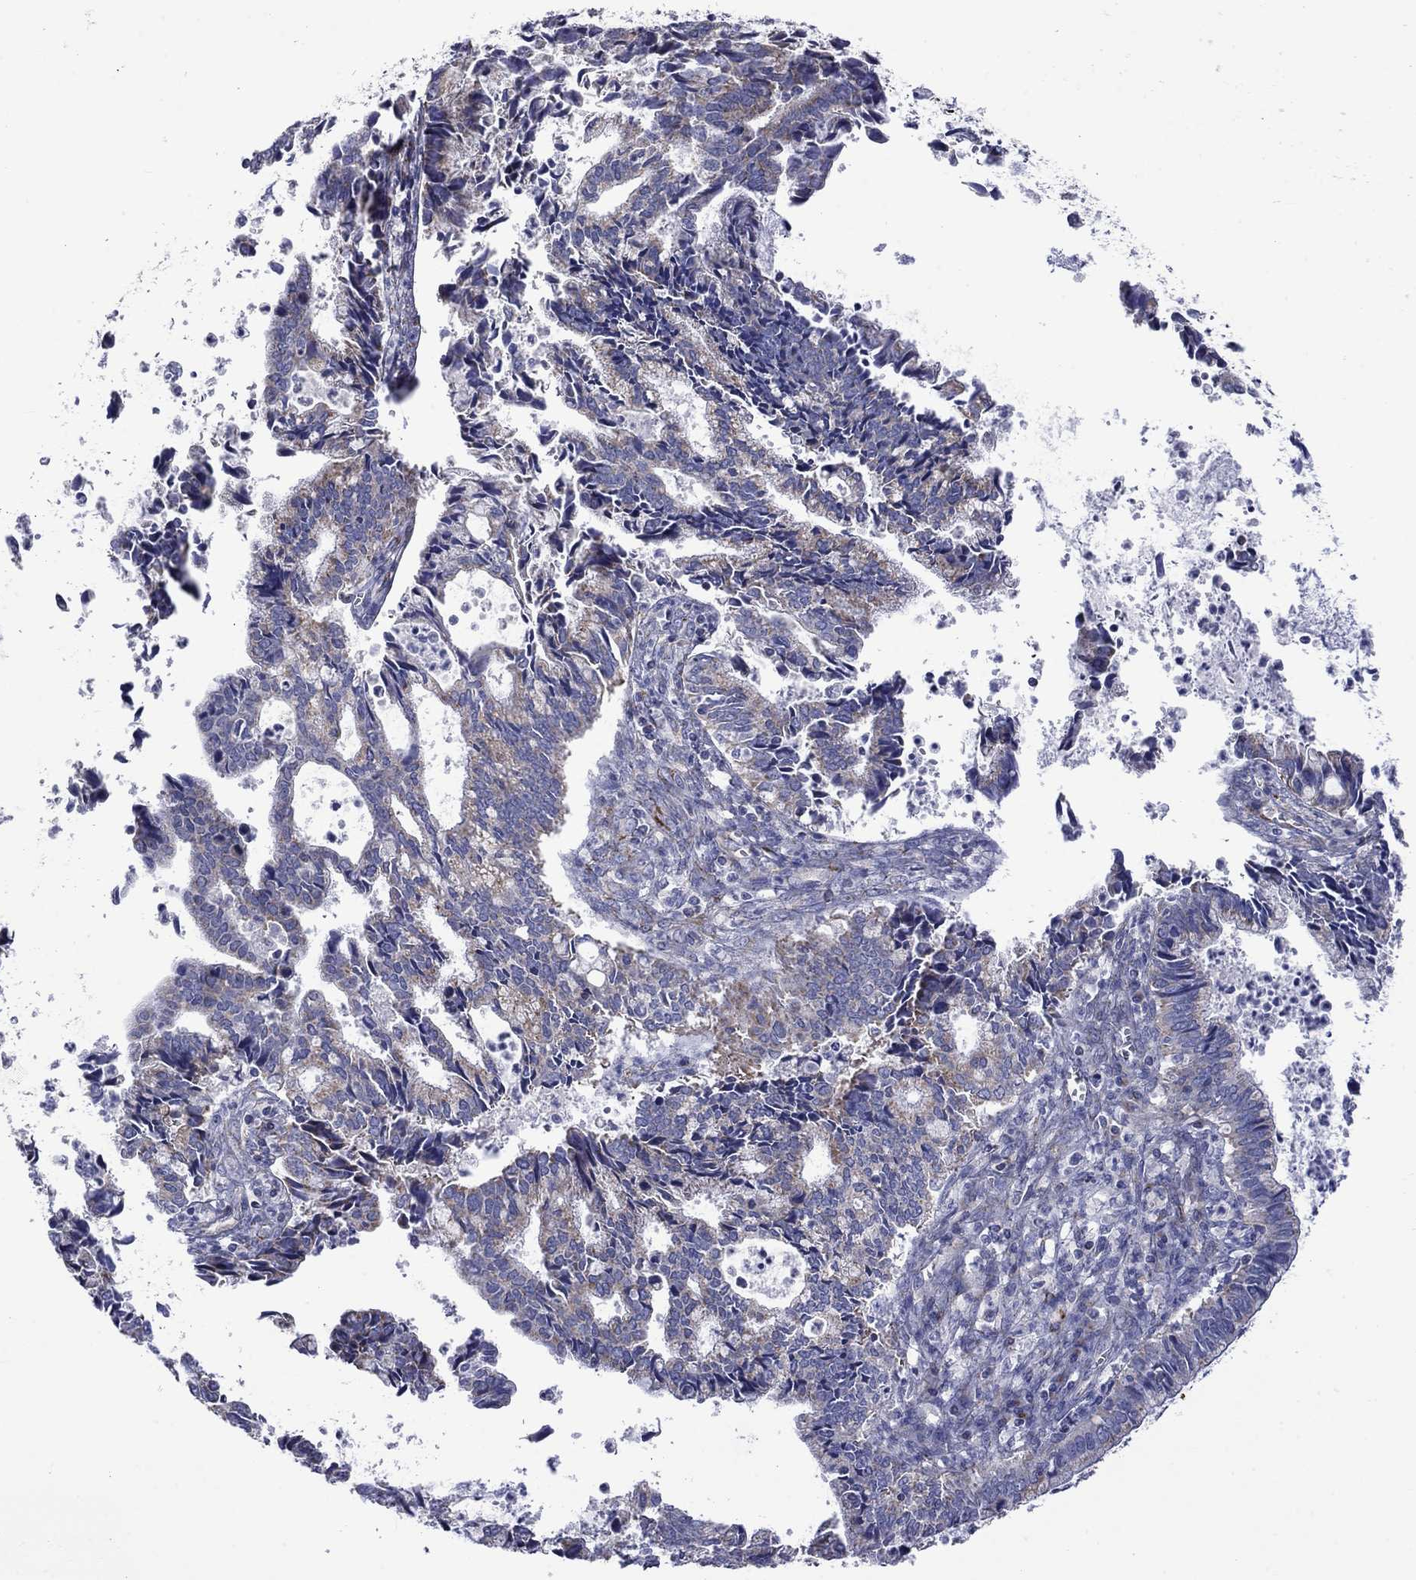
{"staining": {"intensity": "weak", "quantity": "<25%", "location": "cytoplasmic/membranous"}, "tissue": "cervical cancer", "cell_type": "Tumor cells", "image_type": "cancer", "snomed": [{"axis": "morphology", "description": "Adenocarcinoma, NOS"}, {"axis": "topography", "description": "Cervix"}], "caption": "An immunohistochemistry (IHC) micrograph of cervical cancer is shown. There is no staining in tumor cells of cervical cancer. The staining was performed using DAB (3,3'-diaminobenzidine) to visualize the protein expression in brown, while the nuclei were stained in blue with hematoxylin (Magnification: 20x).", "gene": "CISD1", "patient": {"sex": "female", "age": 42}}